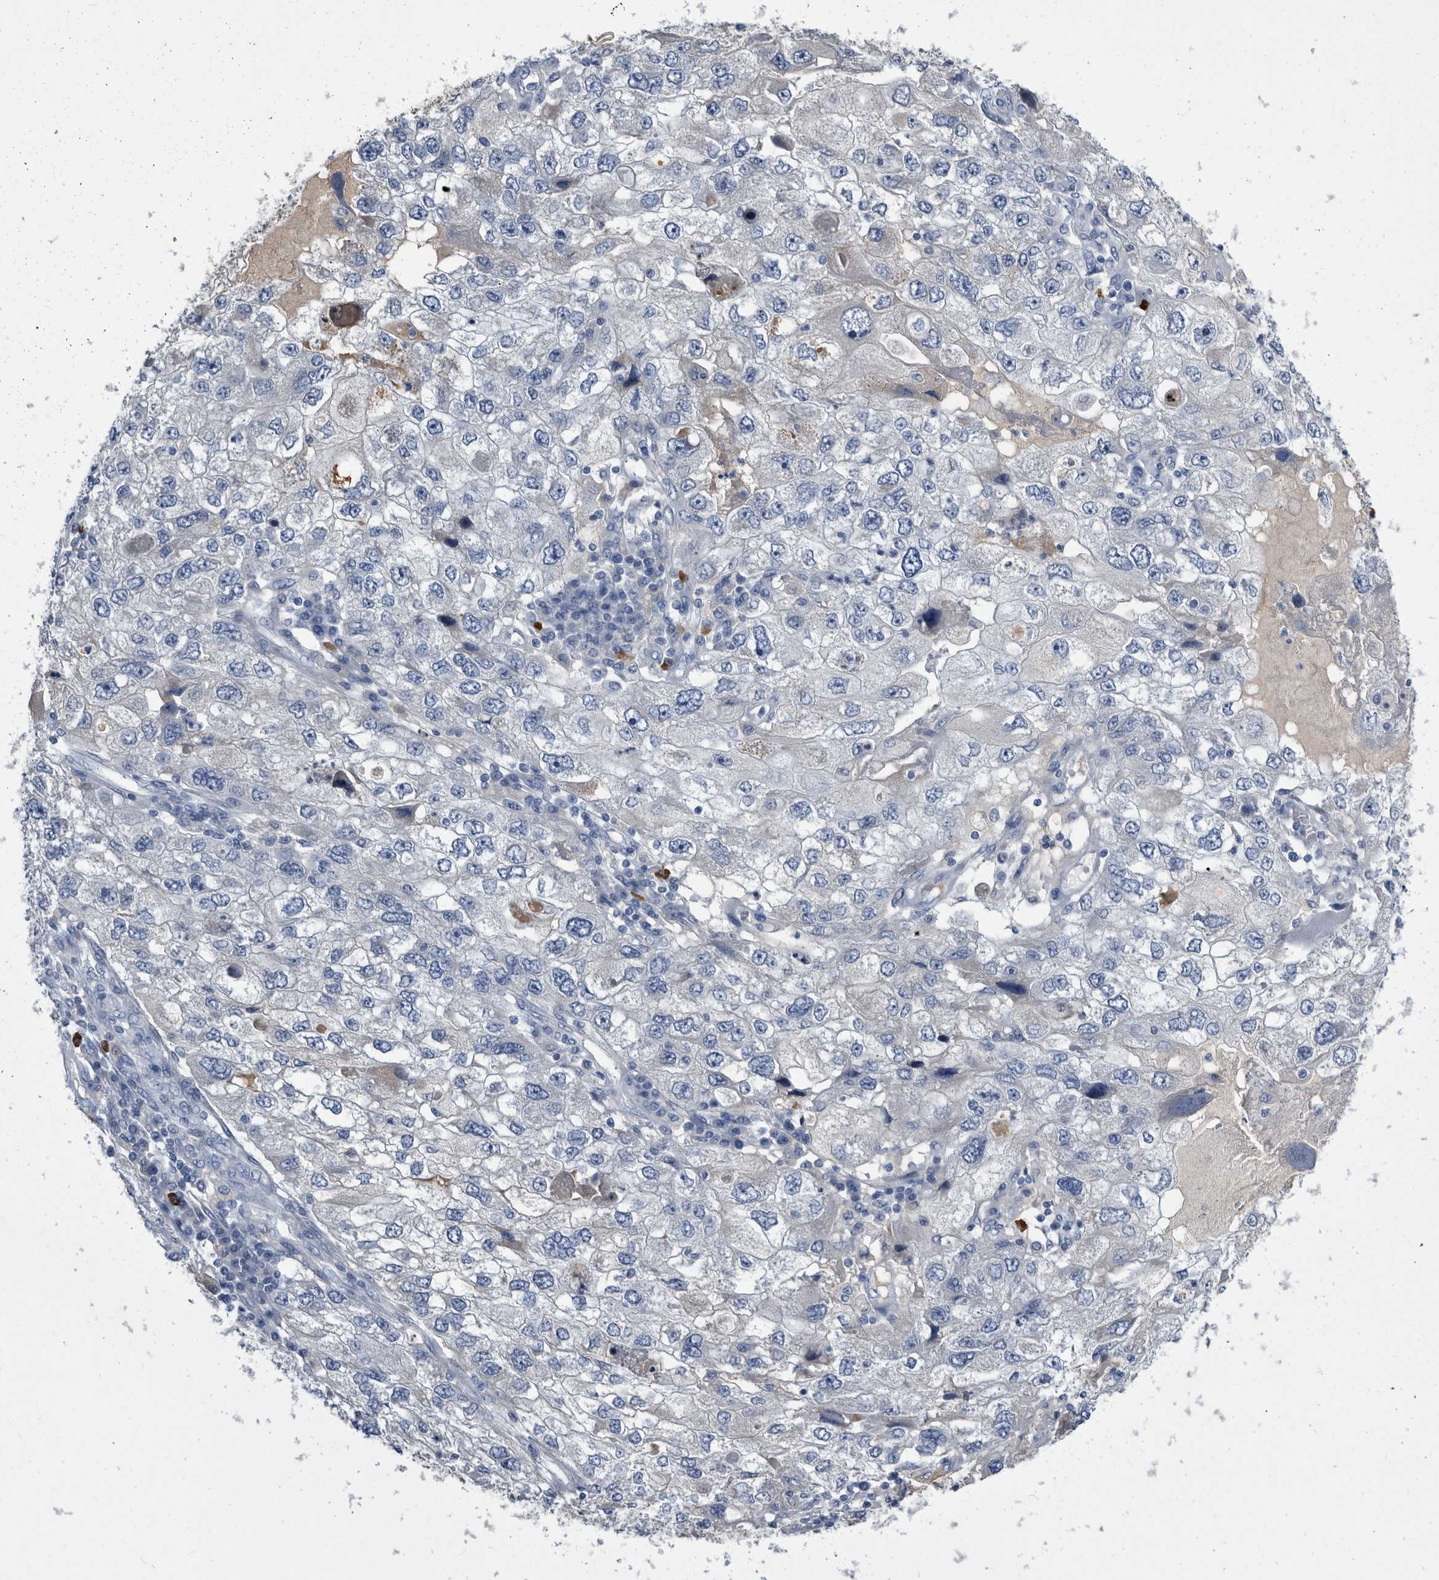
{"staining": {"intensity": "negative", "quantity": "none", "location": "none"}, "tissue": "endometrial cancer", "cell_type": "Tumor cells", "image_type": "cancer", "snomed": [{"axis": "morphology", "description": "Adenocarcinoma, NOS"}, {"axis": "topography", "description": "Endometrium"}], "caption": "An image of human adenocarcinoma (endometrial) is negative for staining in tumor cells.", "gene": "BTBD6", "patient": {"sex": "female", "age": 49}}